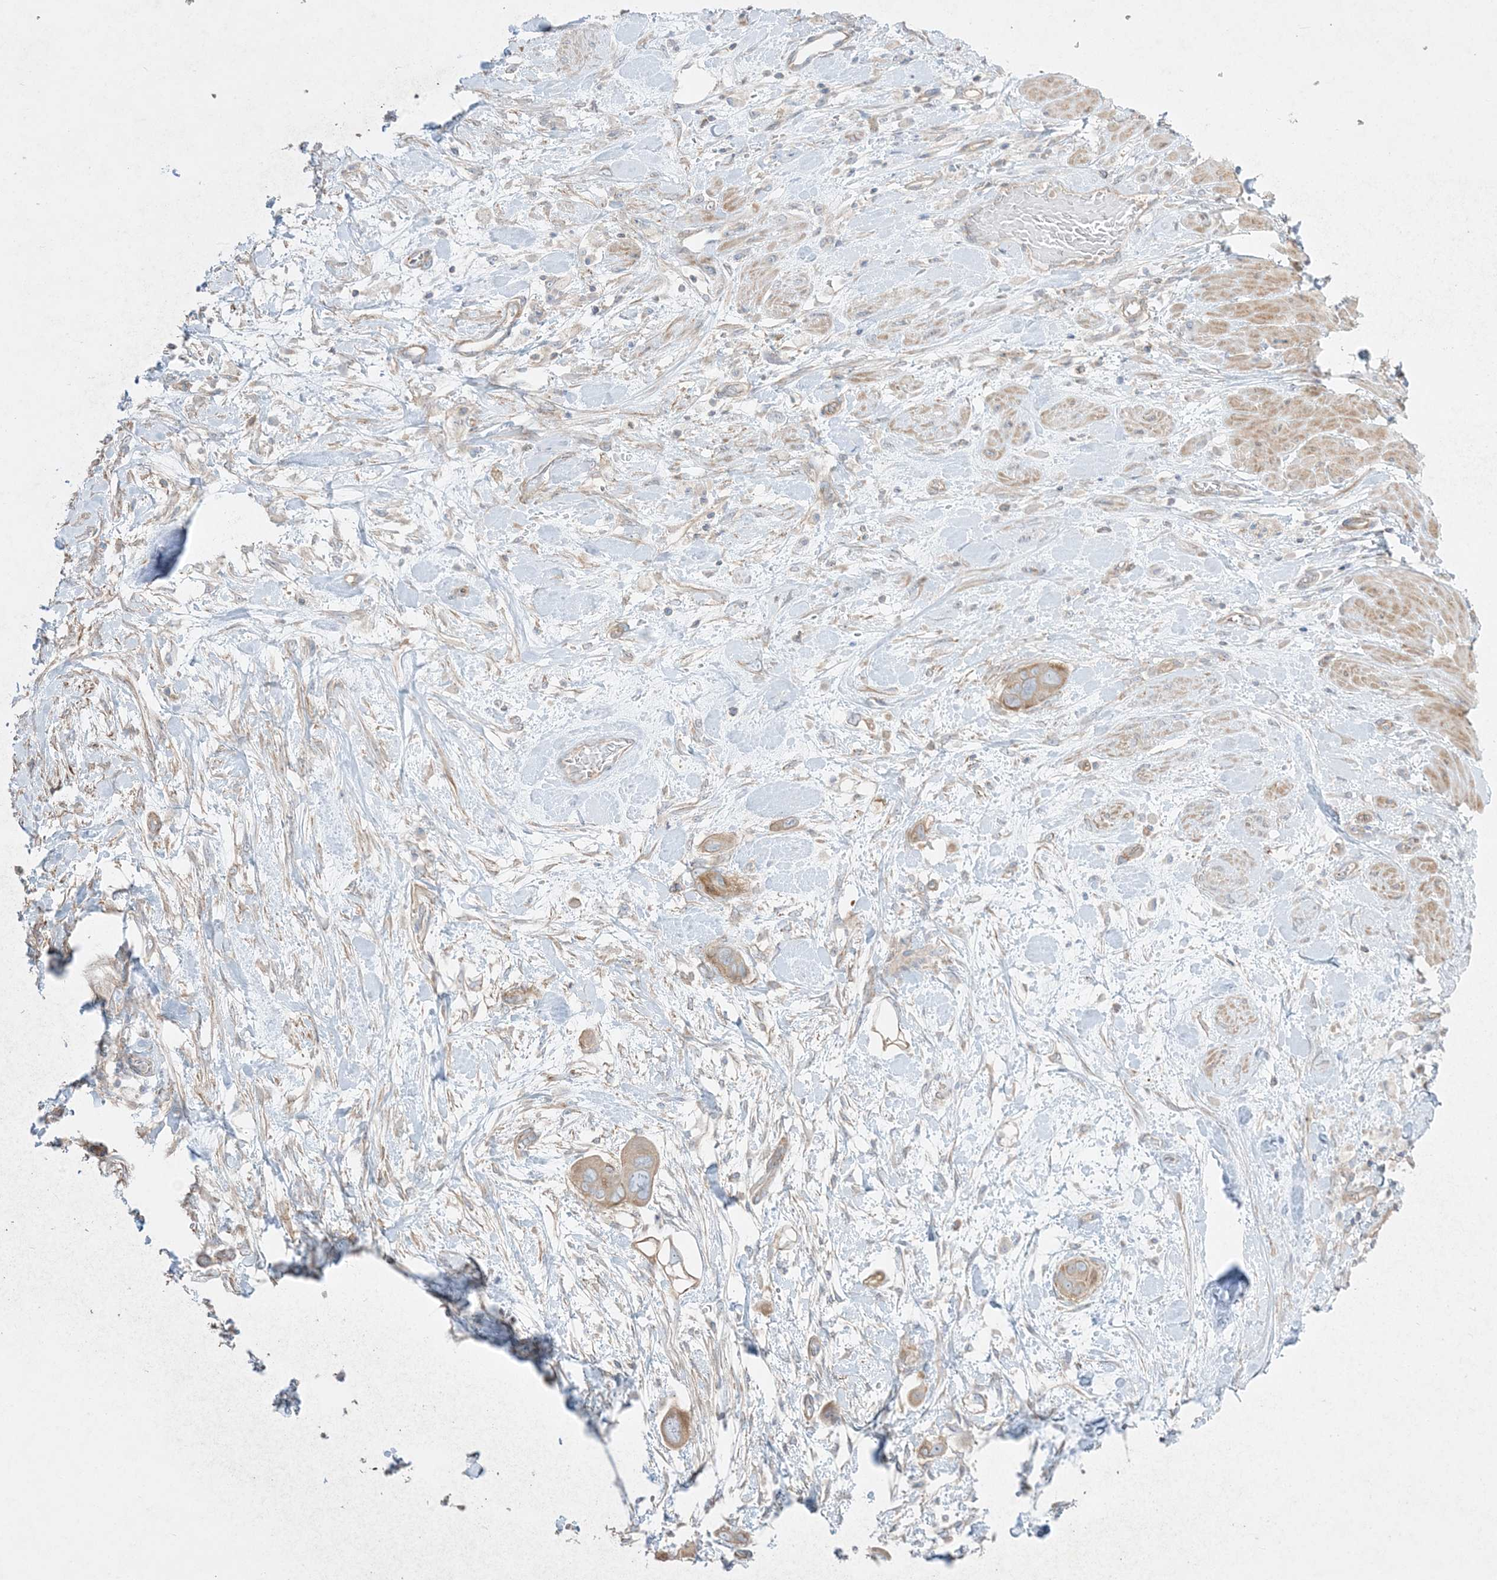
{"staining": {"intensity": "moderate", "quantity": "<25%", "location": "cytoplasmic/membranous"}, "tissue": "pancreatic cancer", "cell_type": "Tumor cells", "image_type": "cancer", "snomed": [{"axis": "morphology", "description": "Adenocarcinoma, NOS"}, {"axis": "topography", "description": "Pancreas"}], "caption": "Pancreatic cancer (adenocarcinoma) was stained to show a protein in brown. There is low levels of moderate cytoplasmic/membranous staining in about <25% of tumor cells. (DAB IHC, brown staining for protein, blue staining for nuclei).", "gene": "ARHGEF9", "patient": {"sex": "male", "age": 68}}